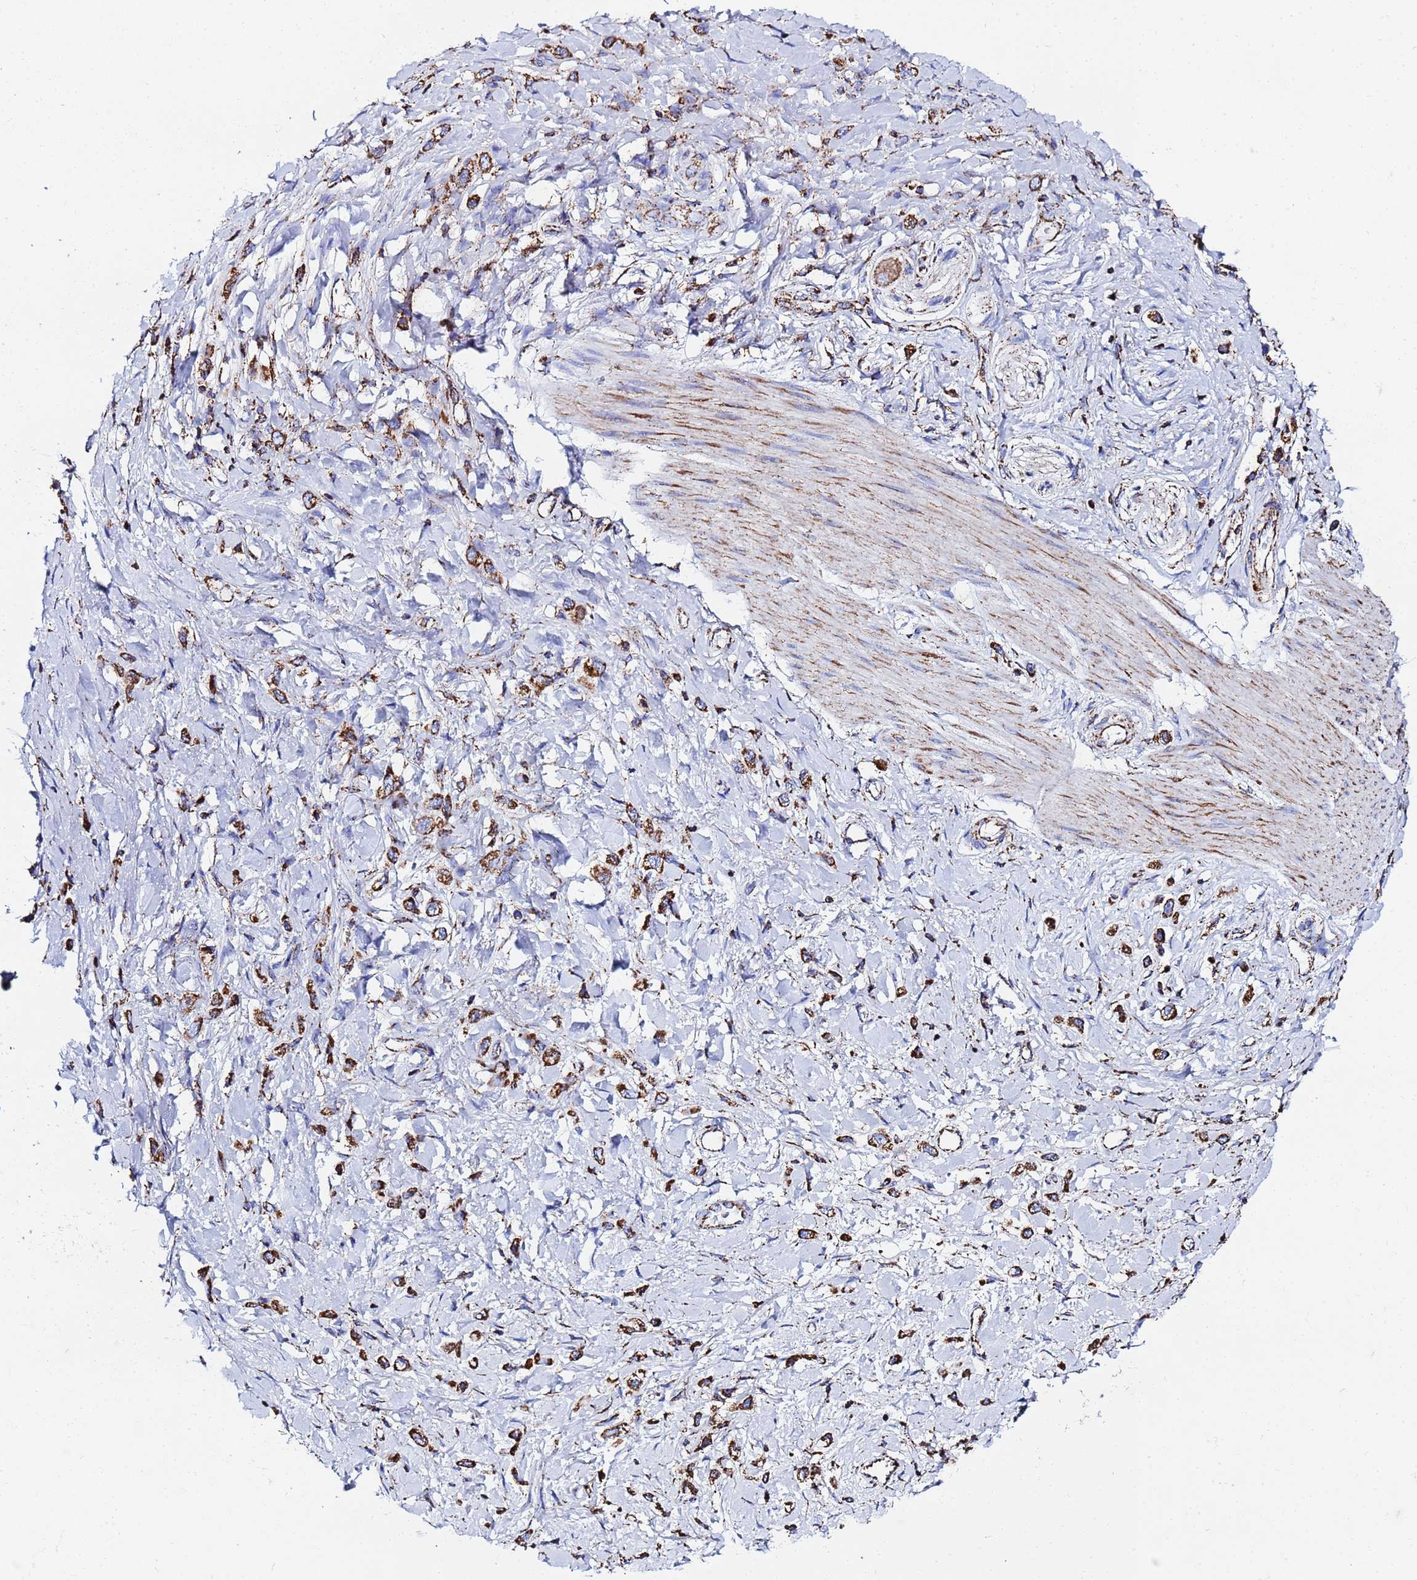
{"staining": {"intensity": "strong", "quantity": ">75%", "location": "cytoplasmic/membranous"}, "tissue": "stomach cancer", "cell_type": "Tumor cells", "image_type": "cancer", "snomed": [{"axis": "morphology", "description": "Adenocarcinoma, NOS"}, {"axis": "topography", "description": "Stomach"}], "caption": "Tumor cells display high levels of strong cytoplasmic/membranous staining in approximately >75% of cells in adenocarcinoma (stomach). (DAB = brown stain, brightfield microscopy at high magnification).", "gene": "GLUD1", "patient": {"sex": "female", "age": 65}}